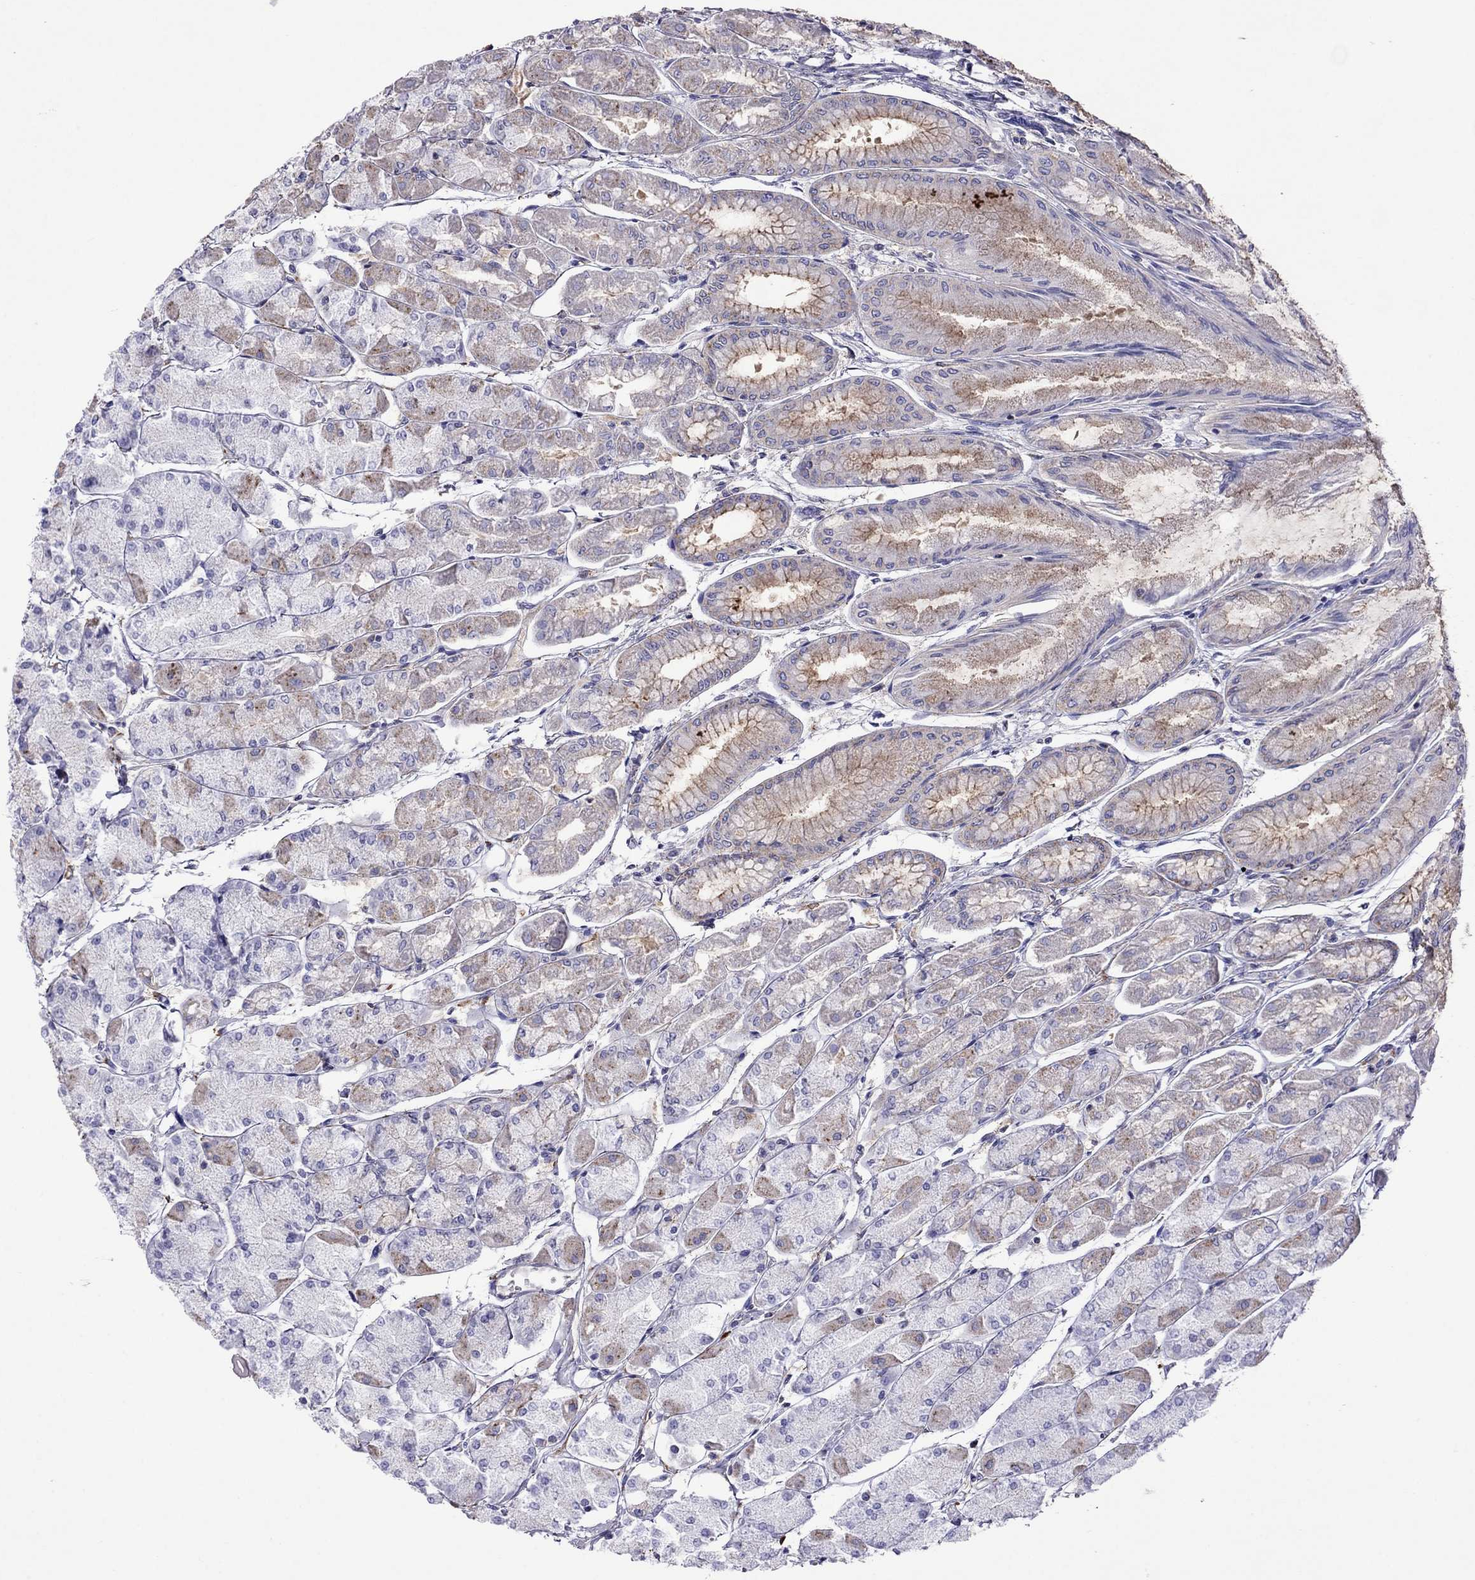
{"staining": {"intensity": "moderate", "quantity": "25%-75%", "location": "cytoplasmic/membranous"}, "tissue": "stomach", "cell_type": "Glandular cells", "image_type": "normal", "snomed": [{"axis": "morphology", "description": "Normal tissue, NOS"}, {"axis": "topography", "description": "Stomach, upper"}], "caption": "This histopathology image exhibits immunohistochemistry (IHC) staining of unremarkable stomach, with medium moderate cytoplasmic/membranous staining in approximately 25%-75% of glandular cells.", "gene": "MPZ", "patient": {"sex": "male", "age": 60}}